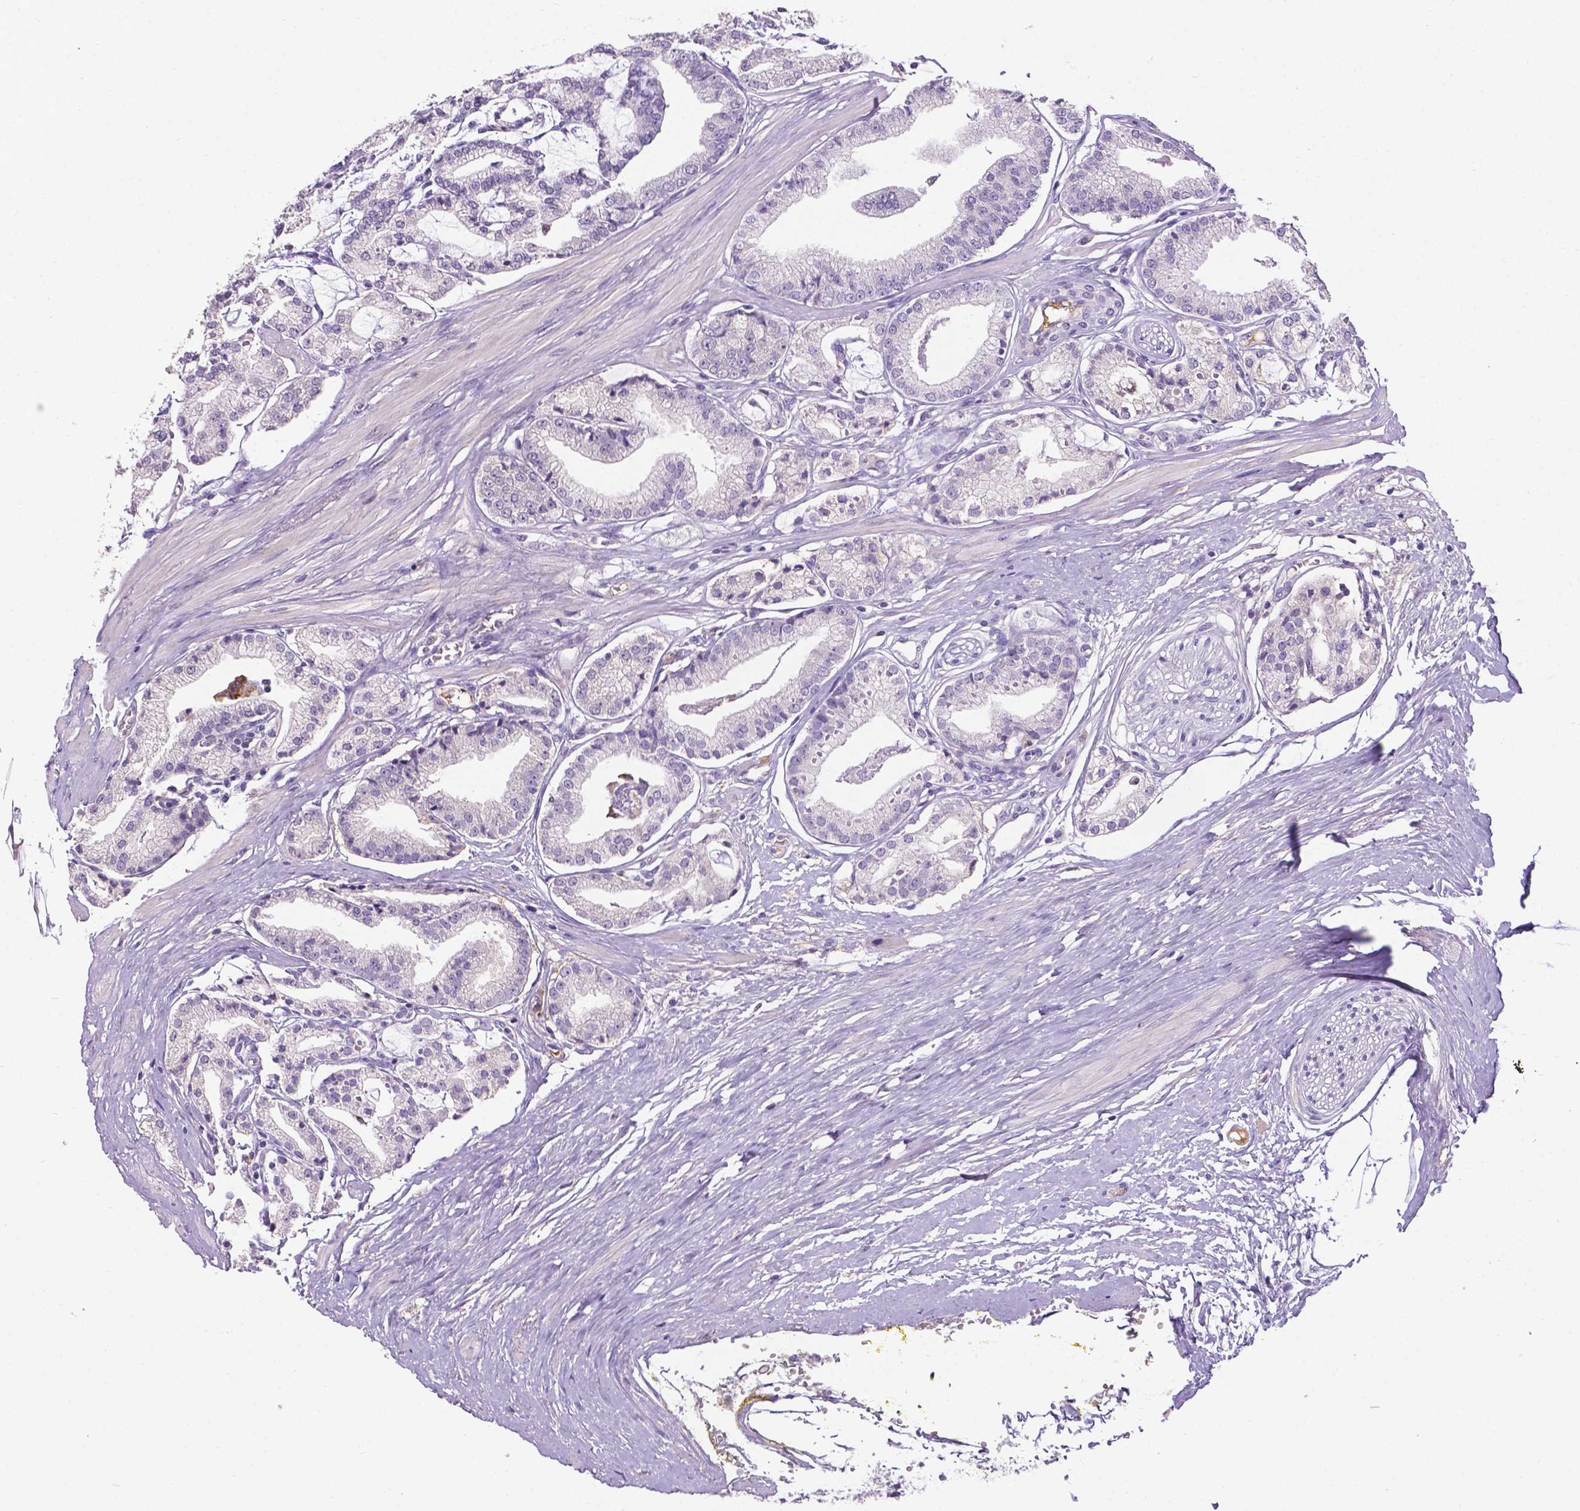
{"staining": {"intensity": "negative", "quantity": "none", "location": "none"}, "tissue": "prostate cancer", "cell_type": "Tumor cells", "image_type": "cancer", "snomed": [{"axis": "morphology", "description": "Adenocarcinoma, High grade"}, {"axis": "topography", "description": "Prostate"}], "caption": "Micrograph shows no protein positivity in tumor cells of prostate cancer tissue.", "gene": "APOE", "patient": {"sex": "male", "age": 71}}